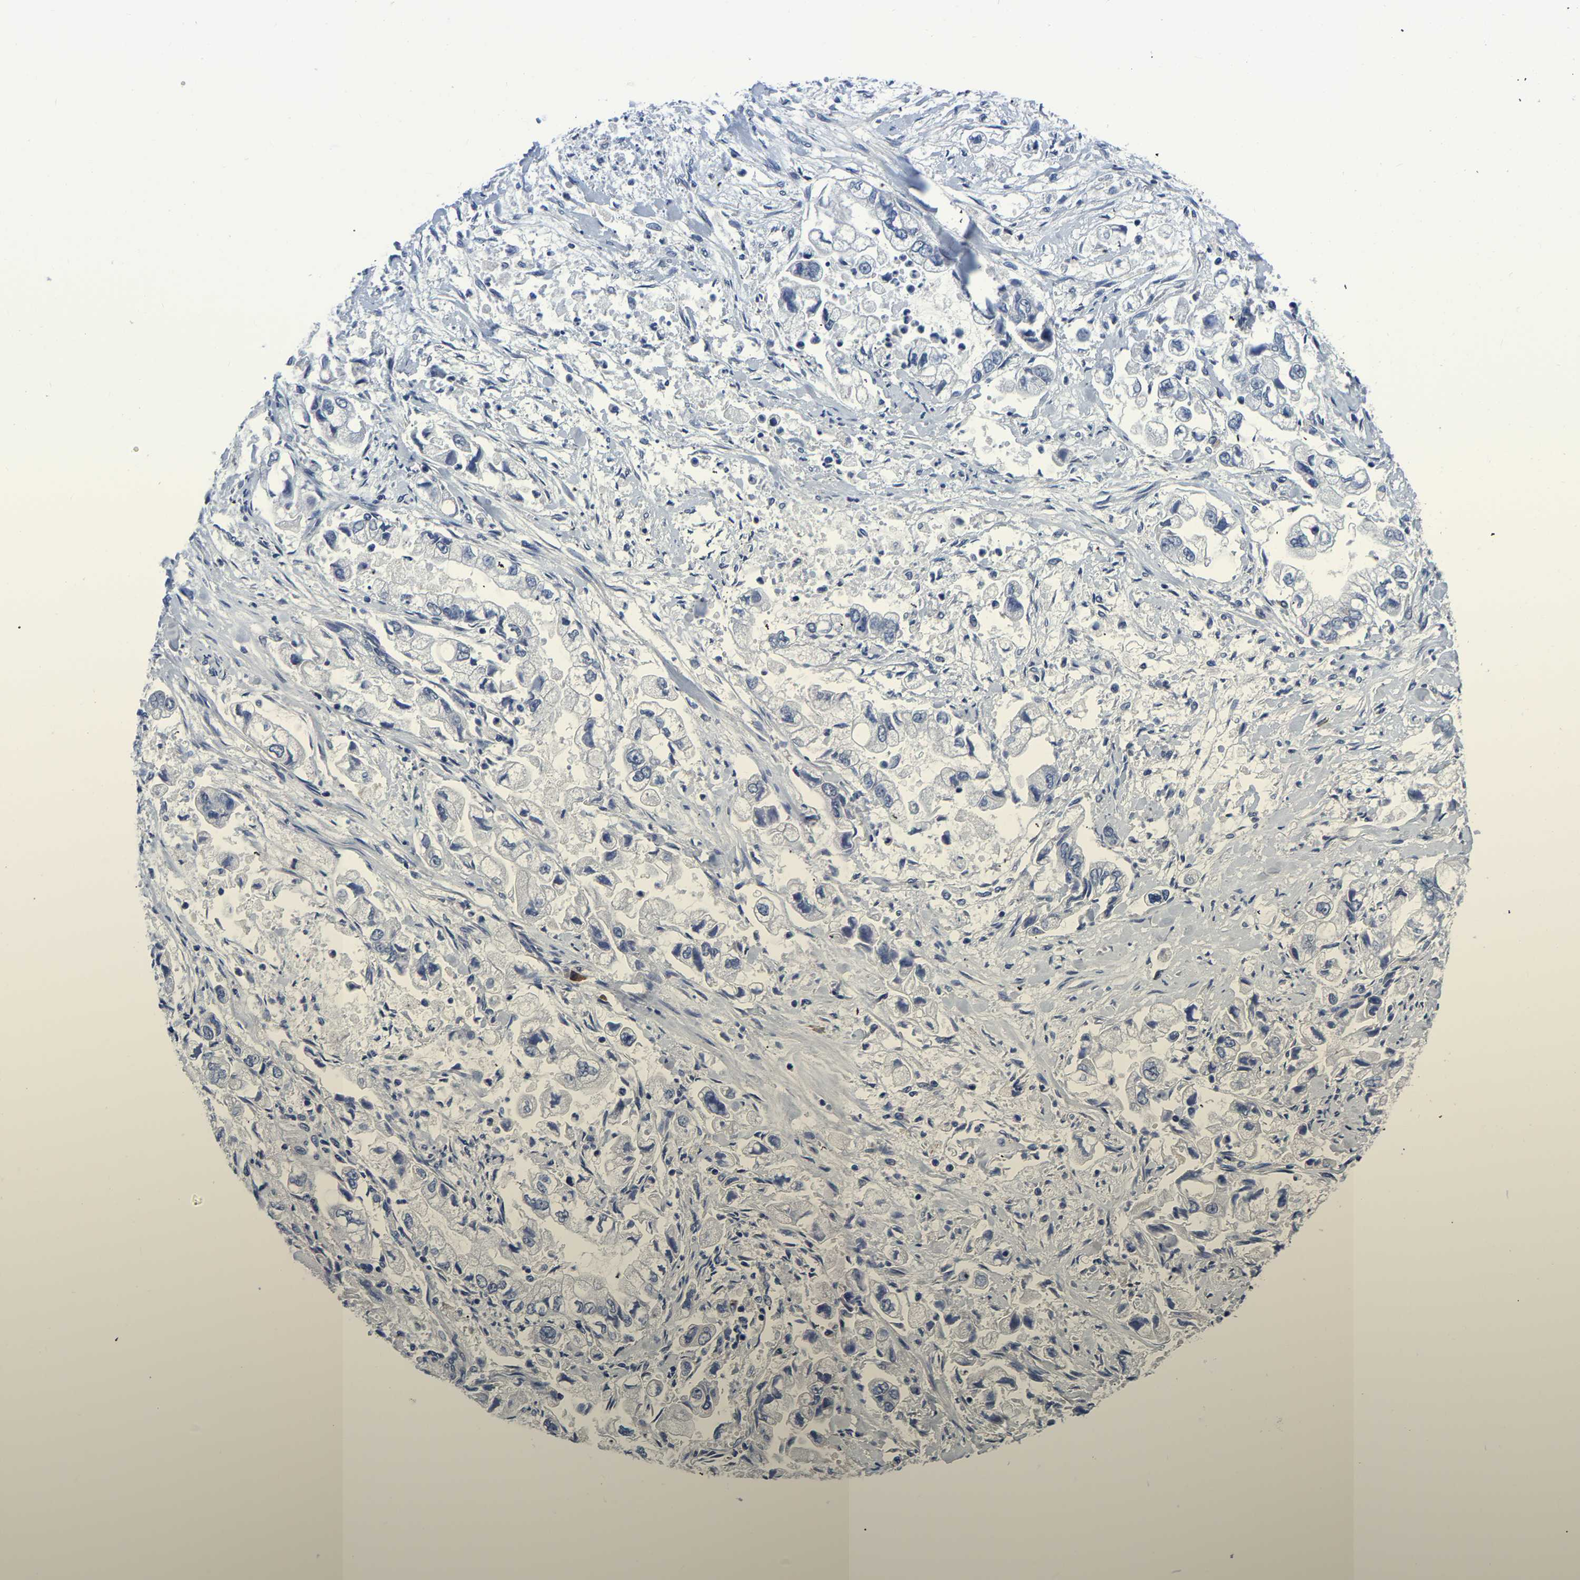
{"staining": {"intensity": "negative", "quantity": "none", "location": "none"}, "tissue": "stomach cancer", "cell_type": "Tumor cells", "image_type": "cancer", "snomed": [{"axis": "morphology", "description": "Normal tissue, NOS"}, {"axis": "morphology", "description": "Adenocarcinoma, NOS"}, {"axis": "topography", "description": "Stomach"}], "caption": "Immunohistochemistry photomicrograph of neoplastic tissue: stomach adenocarcinoma stained with DAB exhibits no significant protein positivity in tumor cells. Brightfield microscopy of IHC stained with DAB (3,3'-diaminobenzidine) (brown) and hematoxylin (blue), captured at high magnification.", "gene": "PDLIM7", "patient": {"sex": "male", "age": 62}}